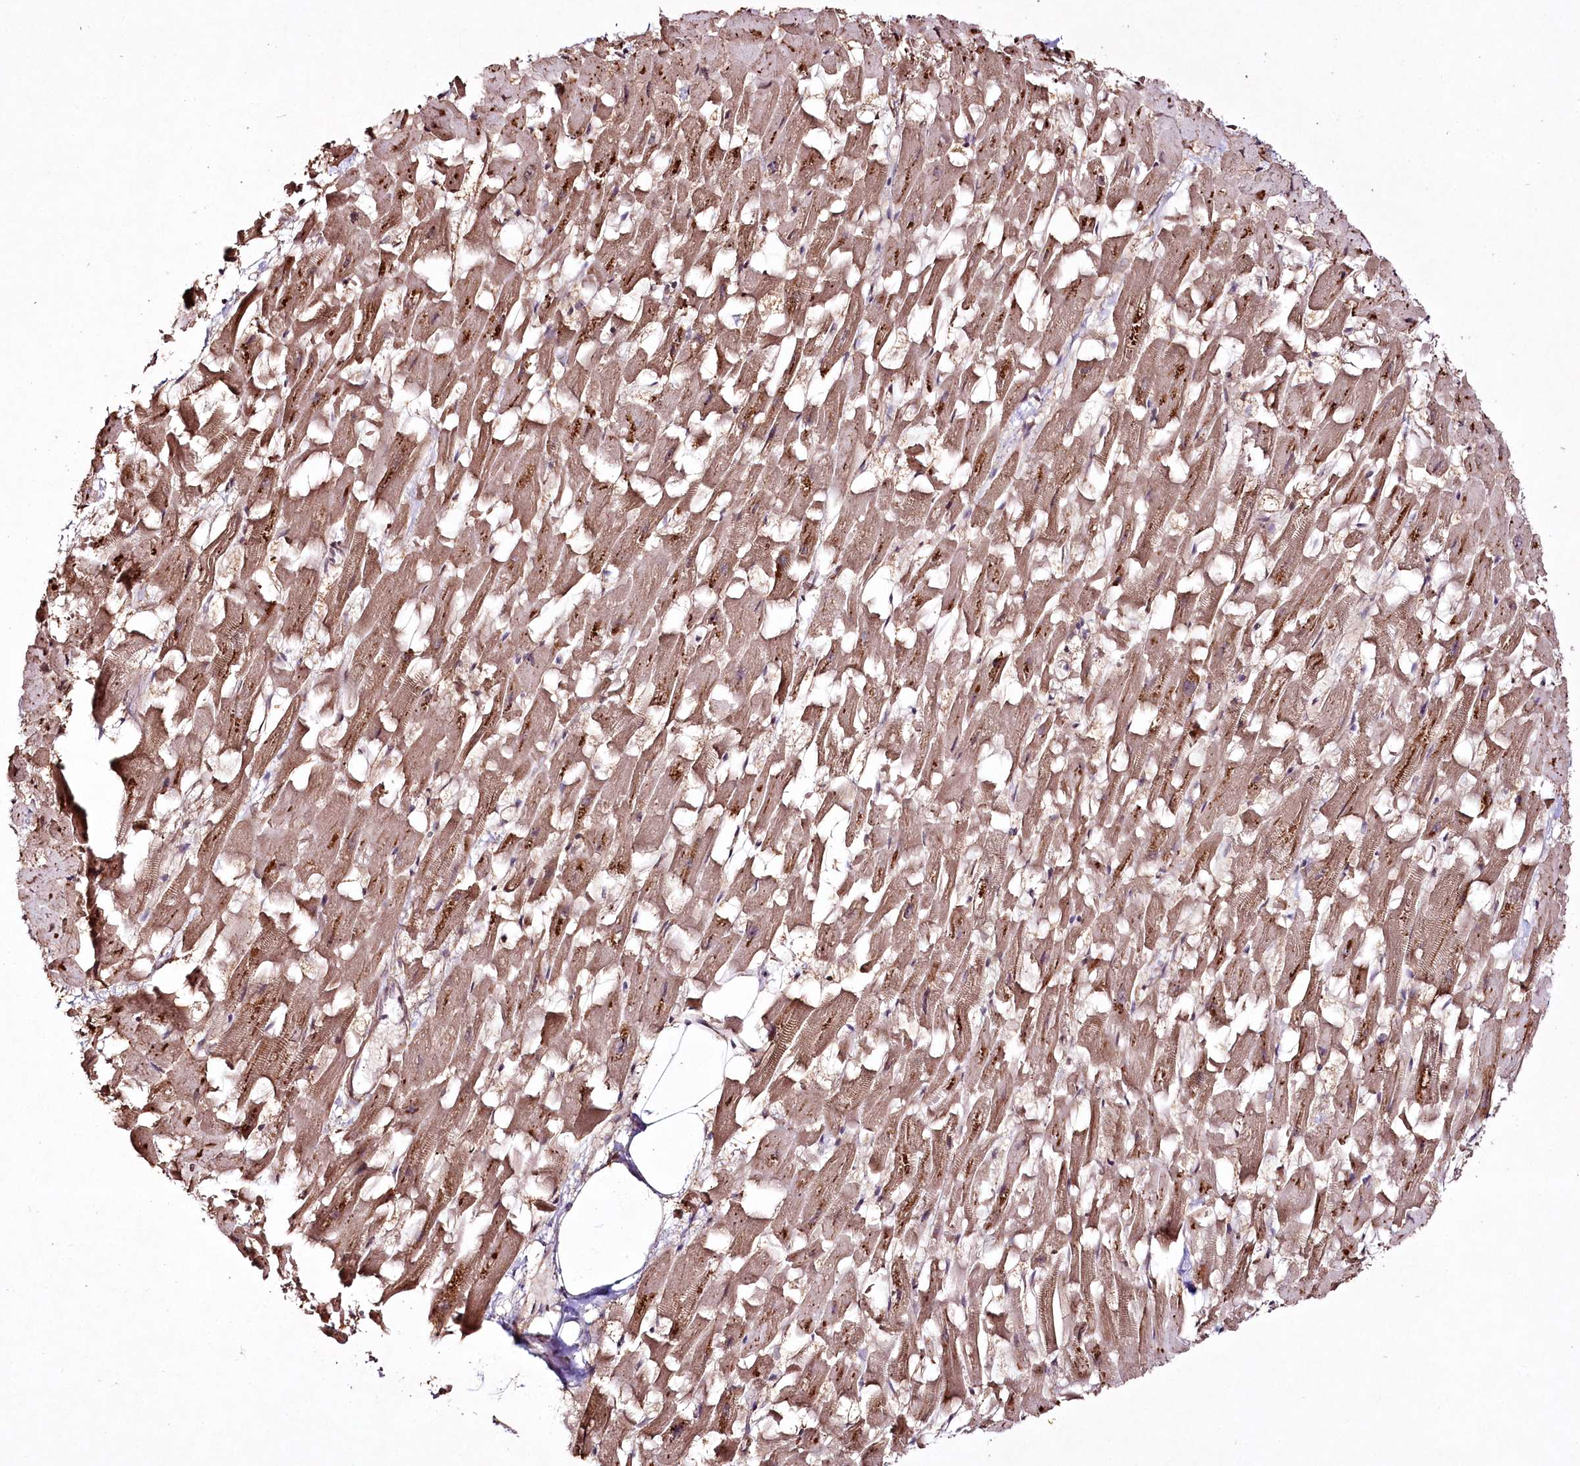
{"staining": {"intensity": "moderate", "quantity": ">75%", "location": "cytoplasmic/membranous"}, "tissue": "heart muscle", "cell_type": "Cardiomyocytes", "image_type": "normal", "snomed": [{"axis": "morphology", "description": "Normal tissue, NOS"}, {"axis": "topography", "description": "Heart"}], "caption": "This is a micrograph of IHC staining of normal heart muscle, which shows moderate staining in the cytoplasmic/membranous of cardiomyocytes.", "gene": "CCDC59", "patient": {"sex": "female", "age": 64}}